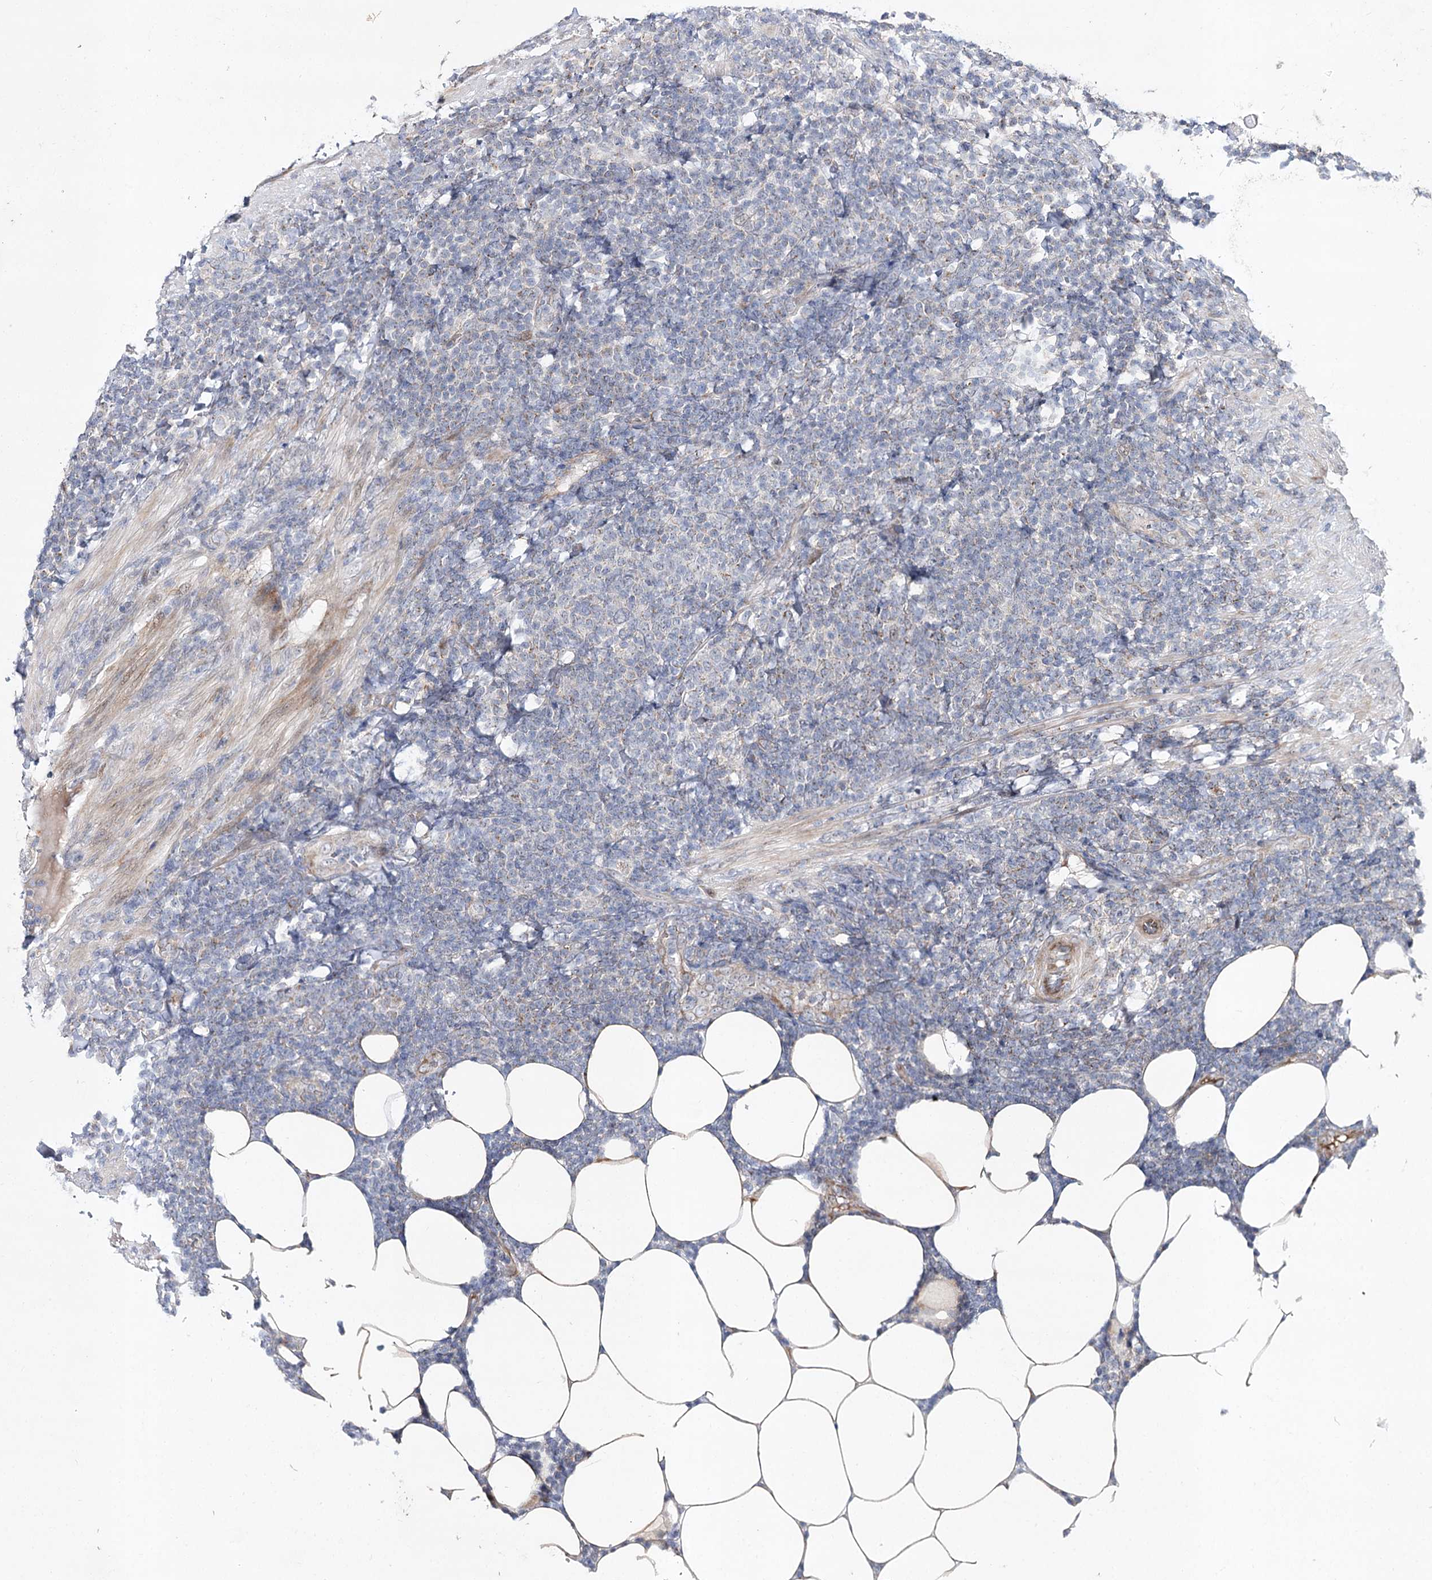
{"staining": {"intensity": "negative", "quantity": "none", "location": "none"}, "tissue": "lymphoma", "cell_type": "Tumor cells", "image_type": "cancer", "snomed": [{"axis": "morphology", "description": "Malignant lymphoma, non-Hodgkin's type, Low grade"}, {"axis": "topography", "description": "Lymph node"}], "caption": "IHC image of neoplastic tissue: human lymphoma stained with DAB reveals no significant protein staining in tumor cells. Brightfield microscopy of immunohistochemistry stained with DAB (3,3'-diaminobenzidine) (brown) and hematoxylin (blue), captured at high magnification.", "gene": "ARHGAP32", "patient": {"sex": "male", "age": 66}}